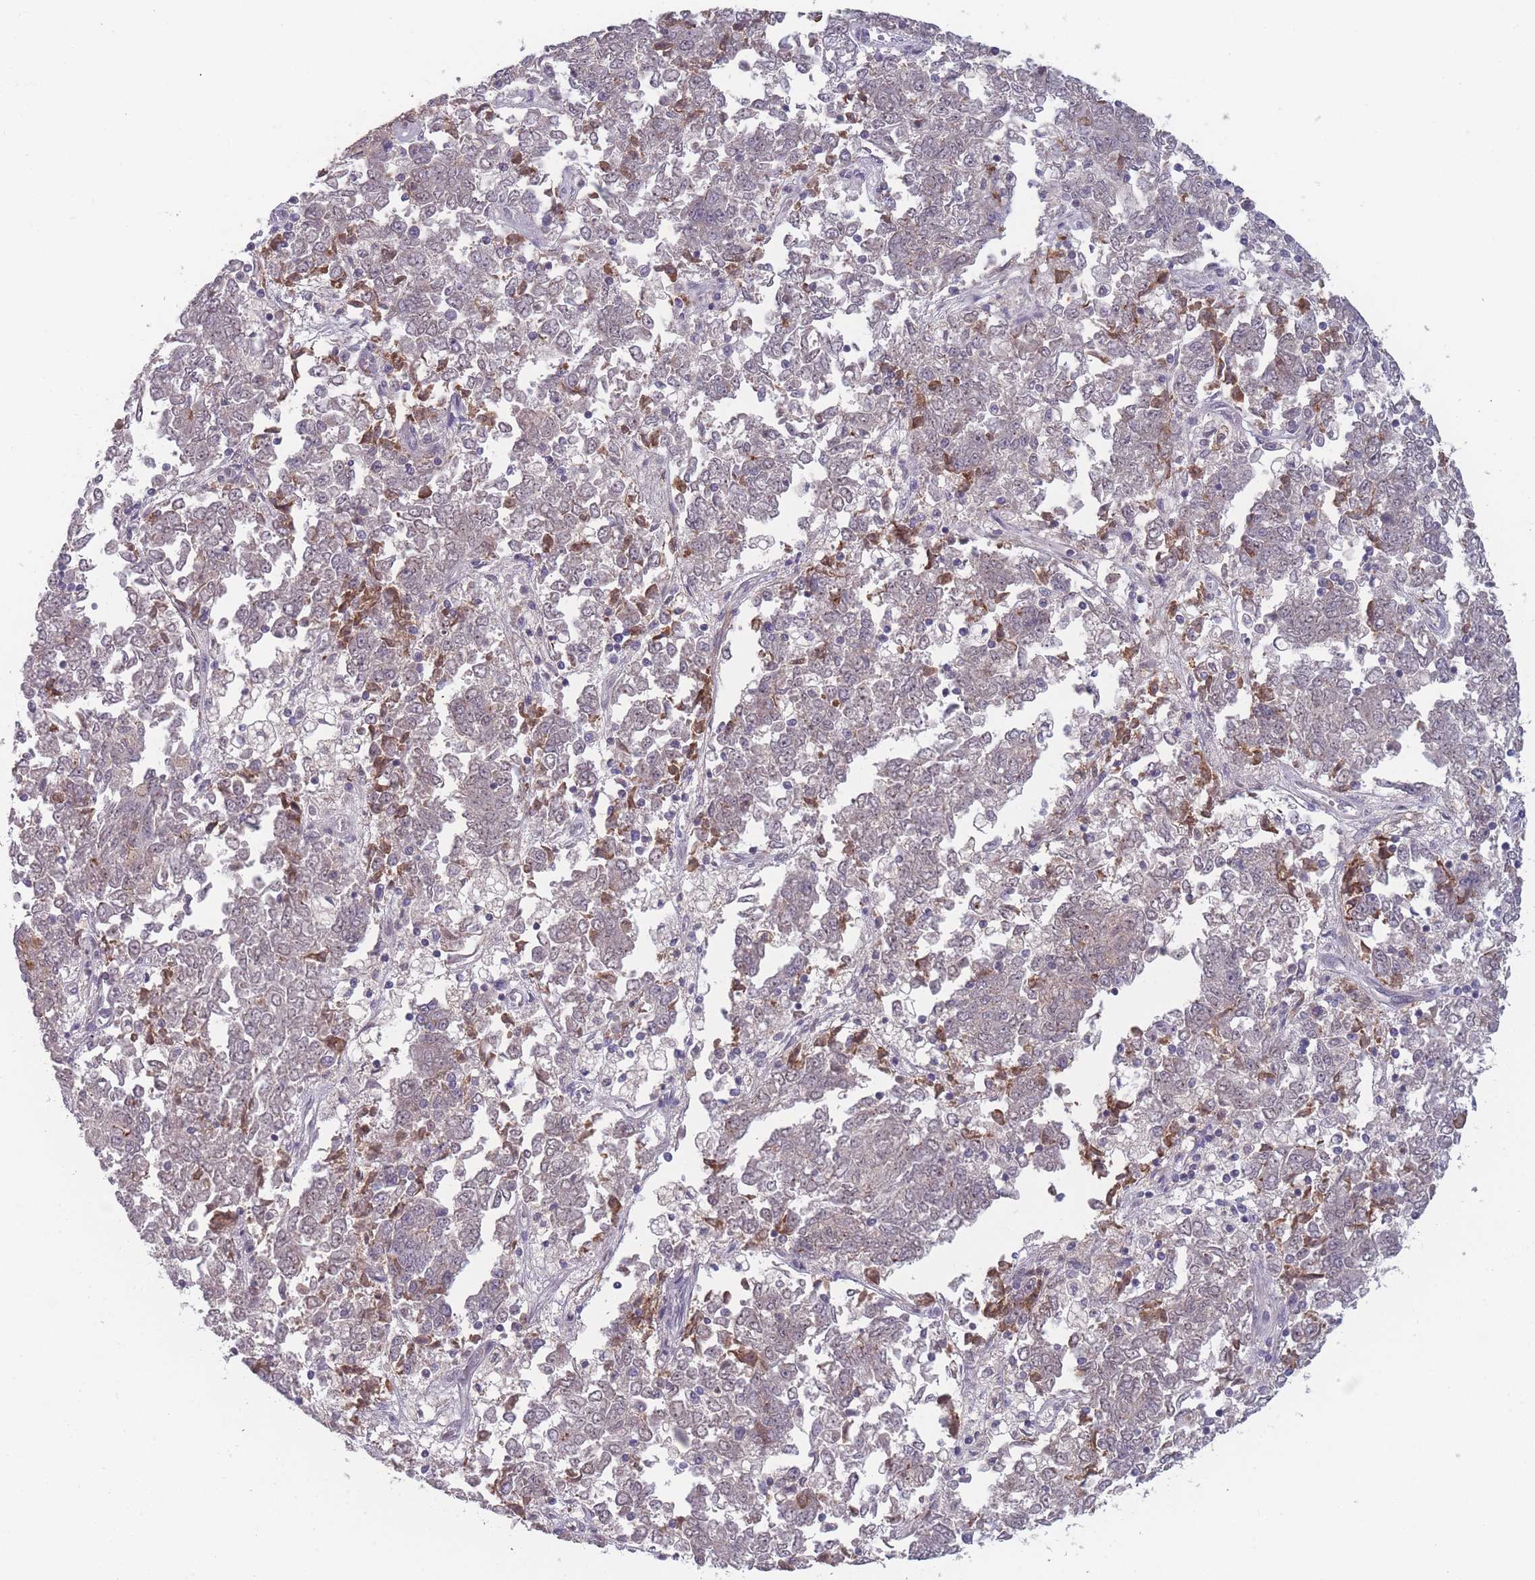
{"staining": {"intensity": "moderate", "quantity": "<25%", "location": "cytoplasmic/membranous"}, "tissue": "endometrial cancer", "cell_type": "Tumor cells", "image_type": "cancer", "snomed": [{"axis": "morphology", "description": "Adenocarcinoma, NOS"}, {"axis": "topography", "description": "Endometrium"}], "caption": "IHC staining of adenocarcinoma (endometrial), which reveals low levels of moderate cytoplasmic/membranous staining in approximately <25% of tumor cells indicating moderate cytoplasmic/membranous protein expression. The staining was performed using DAB (brown) for protein detection and nuclei were counterstained in hematoxylin (blue).", "gene": "TMEM232", "patient": {"sex": "female", "age": 80}}